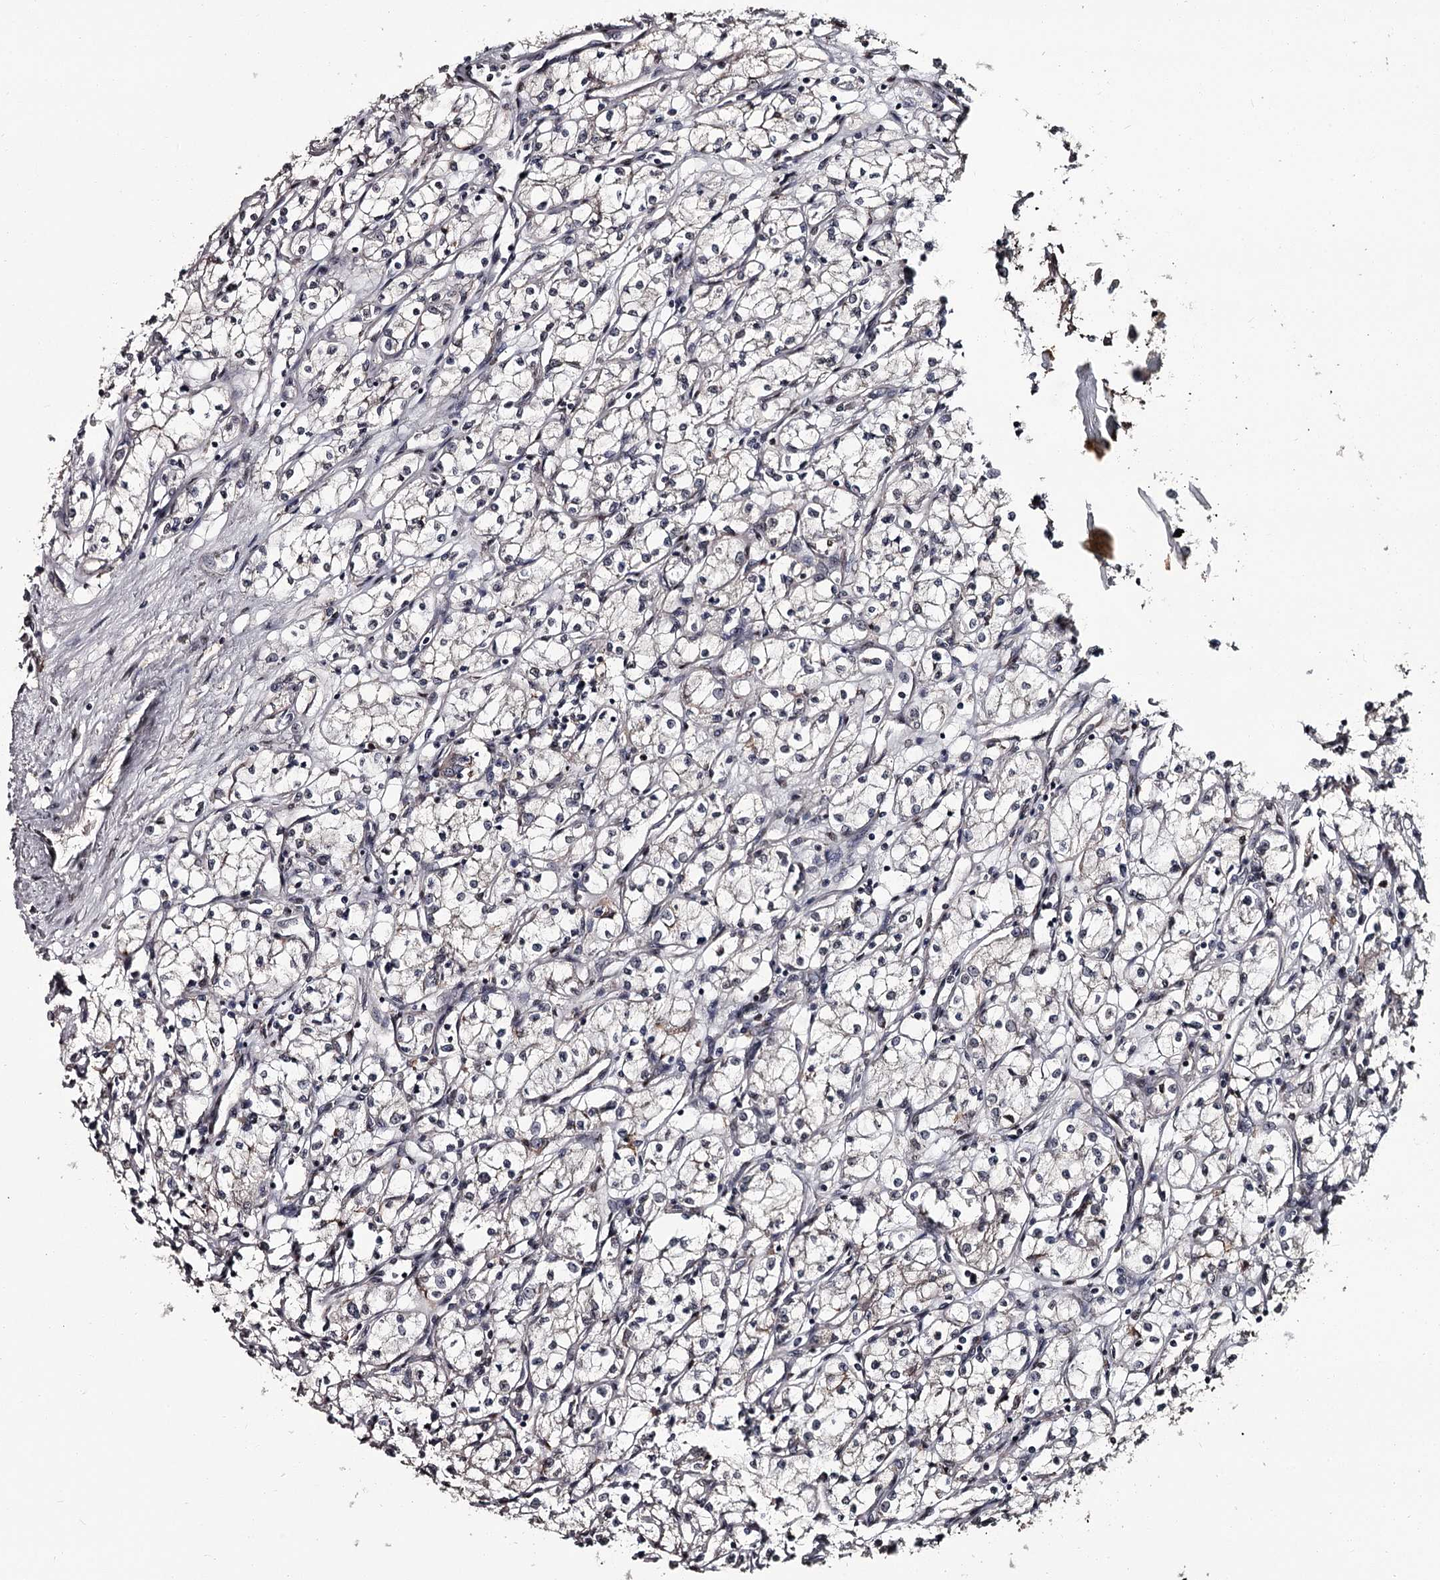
{"staining": {"intensity": "negative", "quantity": "none", "location": "none"}, "tissue": "renal cancer", "cell_type": "Tumor cells", "image_type": "cancer", "snomed": [{"axis": "morphology", "description": "Adenocarcinoma, NOS"}, {"axis": "topography", "description": "Kidney"}], "caption": "A histopathology image of adenocarcinoma (renal) stained for a protein reveals no brown staining in tumor cells.", "gene": "PRPF40B", "patient": {"sex": "male", "age": 59}}